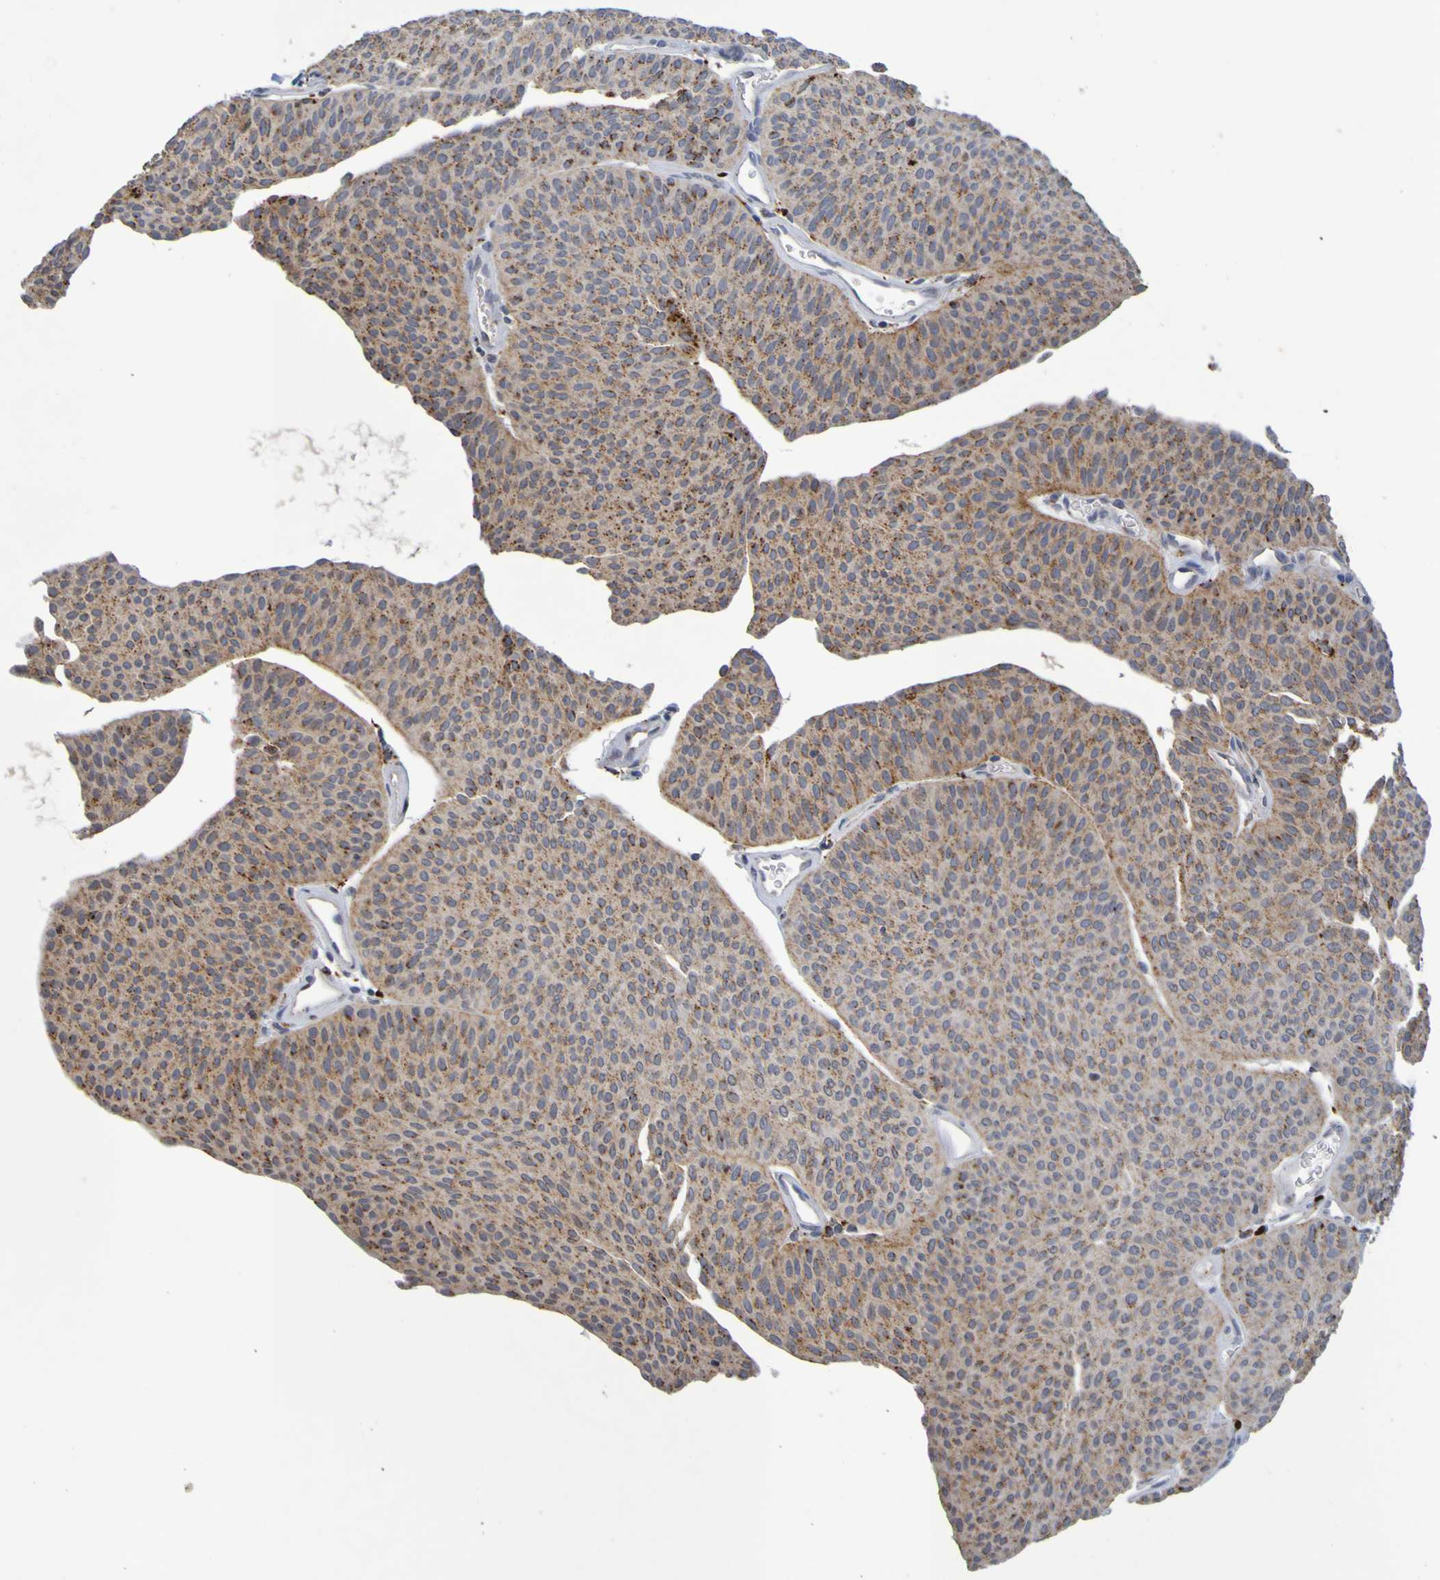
{"staining": {"intensity": "moderate", "quantity": ">75%", "location": "cytoplasmic/membranous"}, "tissue": "urothelial cancer", "cell_type": "Tumor cells", "image_type": "cancer", "snomed": [{"axis": "morphology", "description": "Urothelial carcinoma, Low grade"}, {"axis": "topography", "description": "Urinary bladder"}], "caption": "Human urothelial carcinoma (low-grade) stained with a protein marker shows moderate staining in tumor cells.", "gene": "TPH1", "patient": {"sex": "female", "age": 60}}